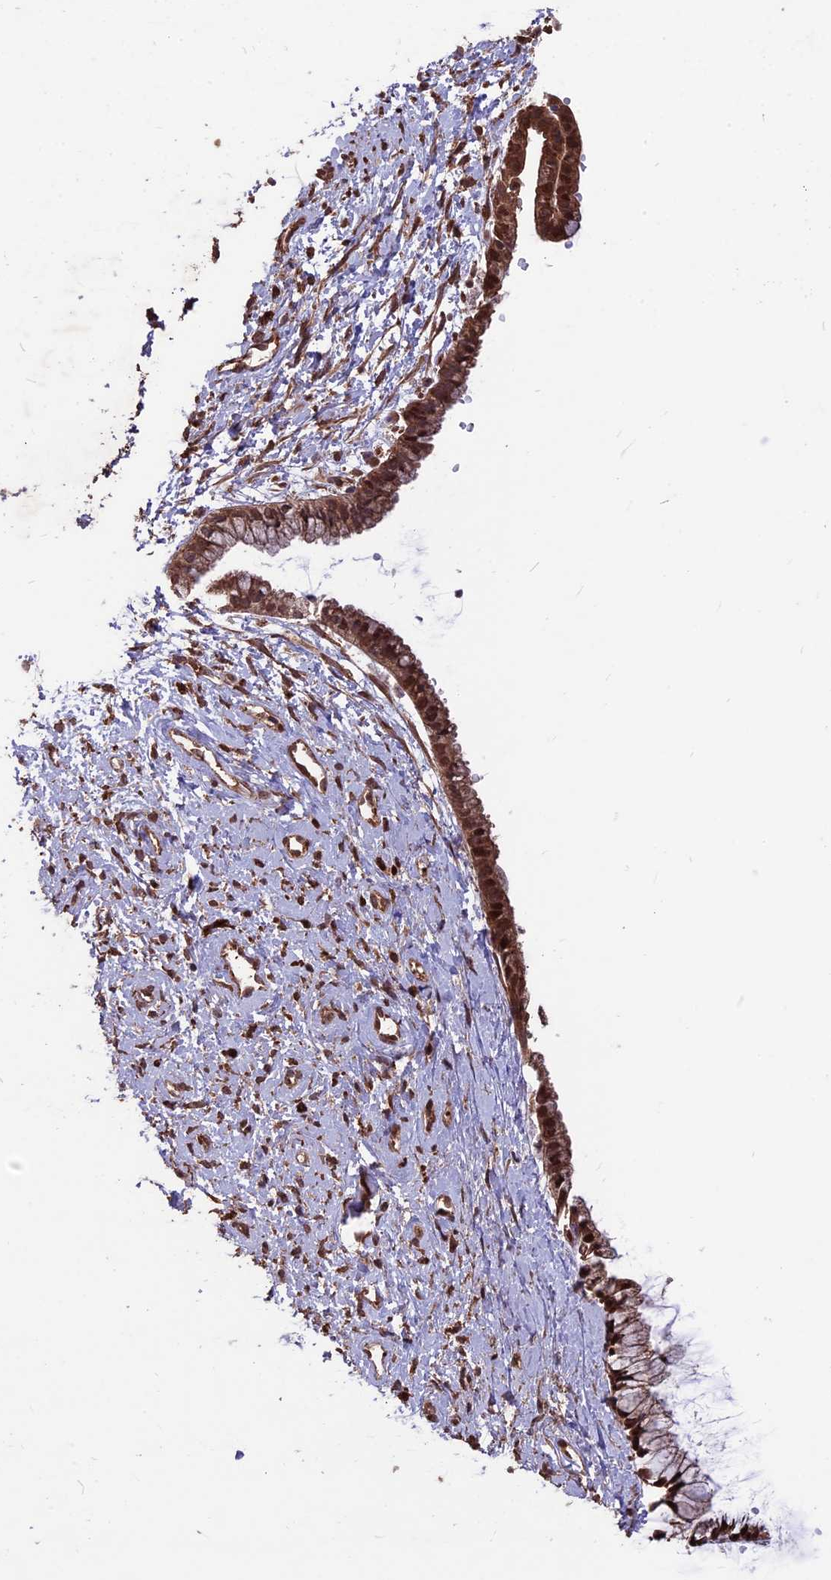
{"staining": {"intensity": "strong", "quantity": ">75%", "location": "cytoplasmic/membranous,nuclear"}, "tissue": "cervix", "cell_type": "Glandular cells", "image_type": "normal", "snomed": [{"axis": "morphology", "description": "Normal tissue, NOS"}, {"axis": "topography", "description": "Cervix"}], "caption": "Approximately >75% of glandular cells in benign human cervix demonstrate strong cytoplasmic/membranous,nuclear protein expression as visualized by brown immunohistochemical staining.", "gene": "ZNF598", "patient": {"sex": "female", "age": 57}}